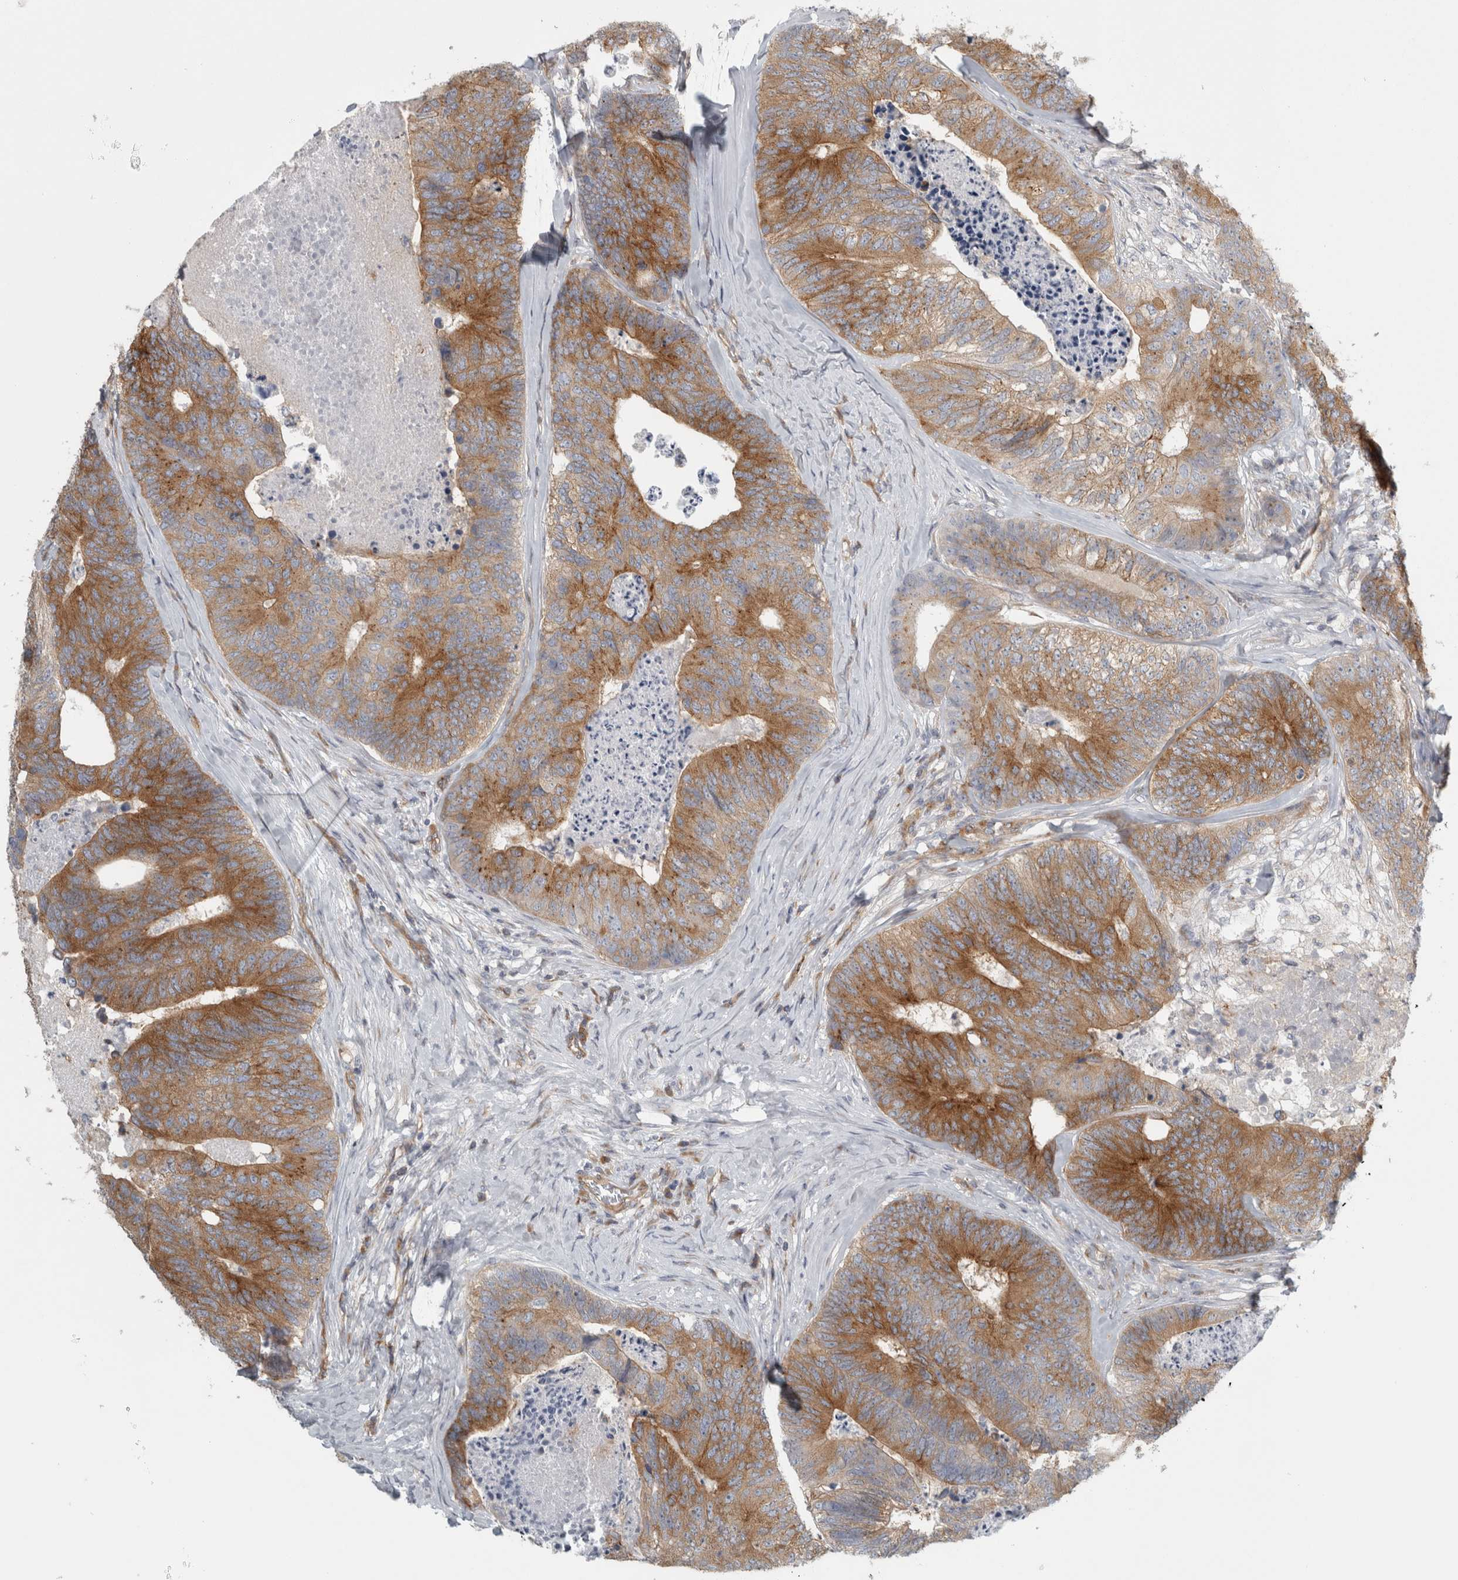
{"staining": {"intensity": "moderate", "quantity": ">75%", "location": "cytoplasmic/membranous"}, "tissue": "colorectal cancer", "cell_type": "Tumor cells", "image_type": "cancer", "snomed": [{"axis": "morphology", "description": "Adenocarcinoma, NOS"}, {"axis": "topography", "description": "Colon"}], "caption": "Immunohistochemistry (IHC) image of neoplastic tissue: colorectal adenocarcinoma stained using immunohistochemistry reveals medium levels of moderate protein expression localized specifically in the cytoplasmic/membranous of tumor cells, appearing as a cytoplasmic/membranous brown color.", "gene": "PEX6", "patient": {"sex": "female", "age": 67}}